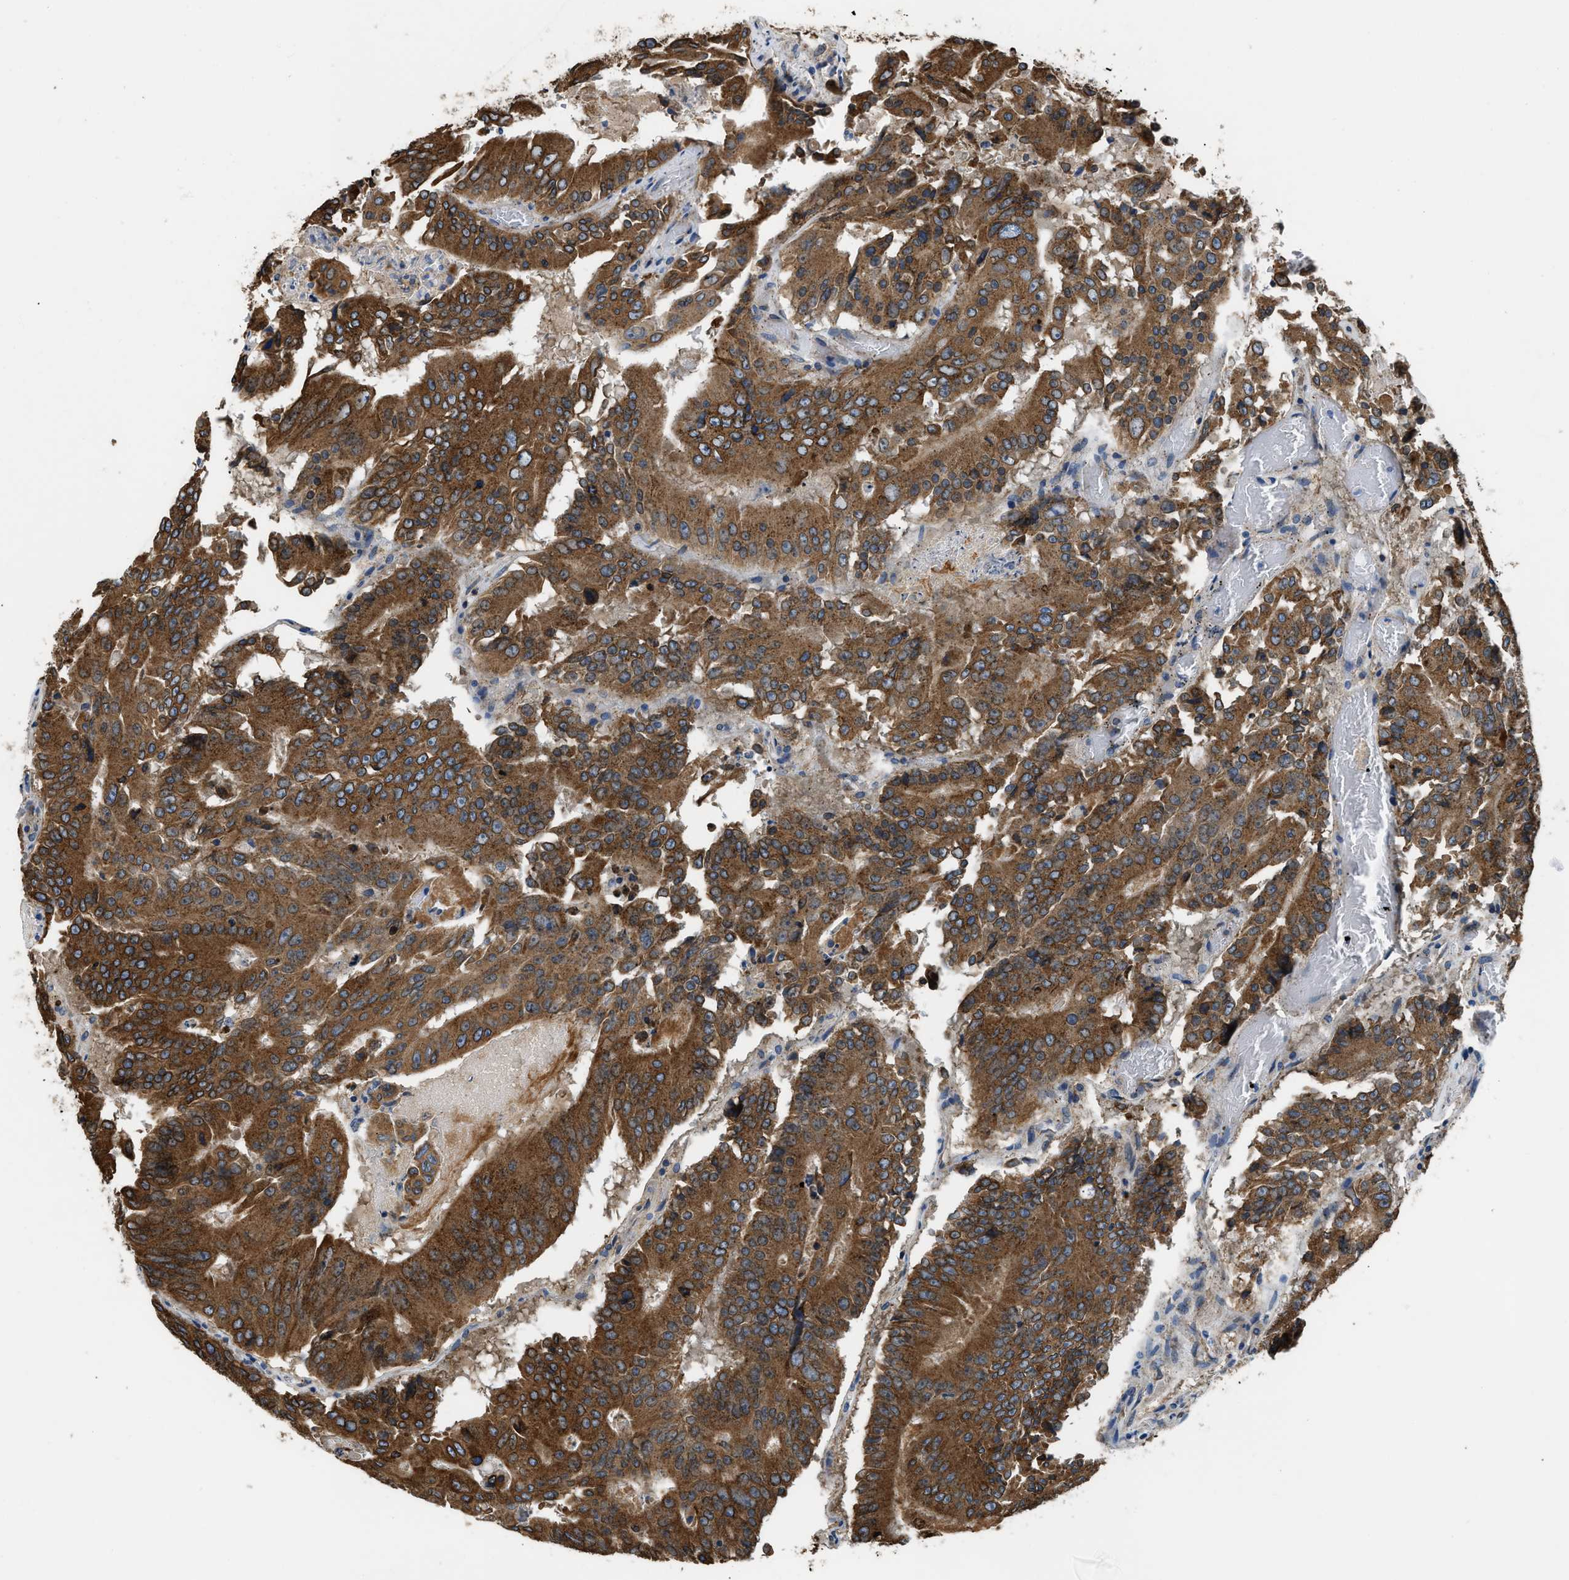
{"staining": {"intensity": "strong", "quantity": ">75%", "location": "cytoplasmic/membranous"}, "tissue": "colorectal cancer", "cell_type": "Tumor cells", "image_type": "cancer", "snomed": [{"axis": "morphology", "description": "Adenocarcinoma, NOS"}, {"axis": "topography", "description": "Colon"}], "caption": "Immunohistochemical staining of human colorectal adenocarcinoma demonstrates high levels of strong cytoplasmic/membranous staining in about >75% of tumor cells. (IHC, brightfield microscopy, high magnification).", "gene": "ARL6IP5", "patient": {"sex": "male", "age": 87}}